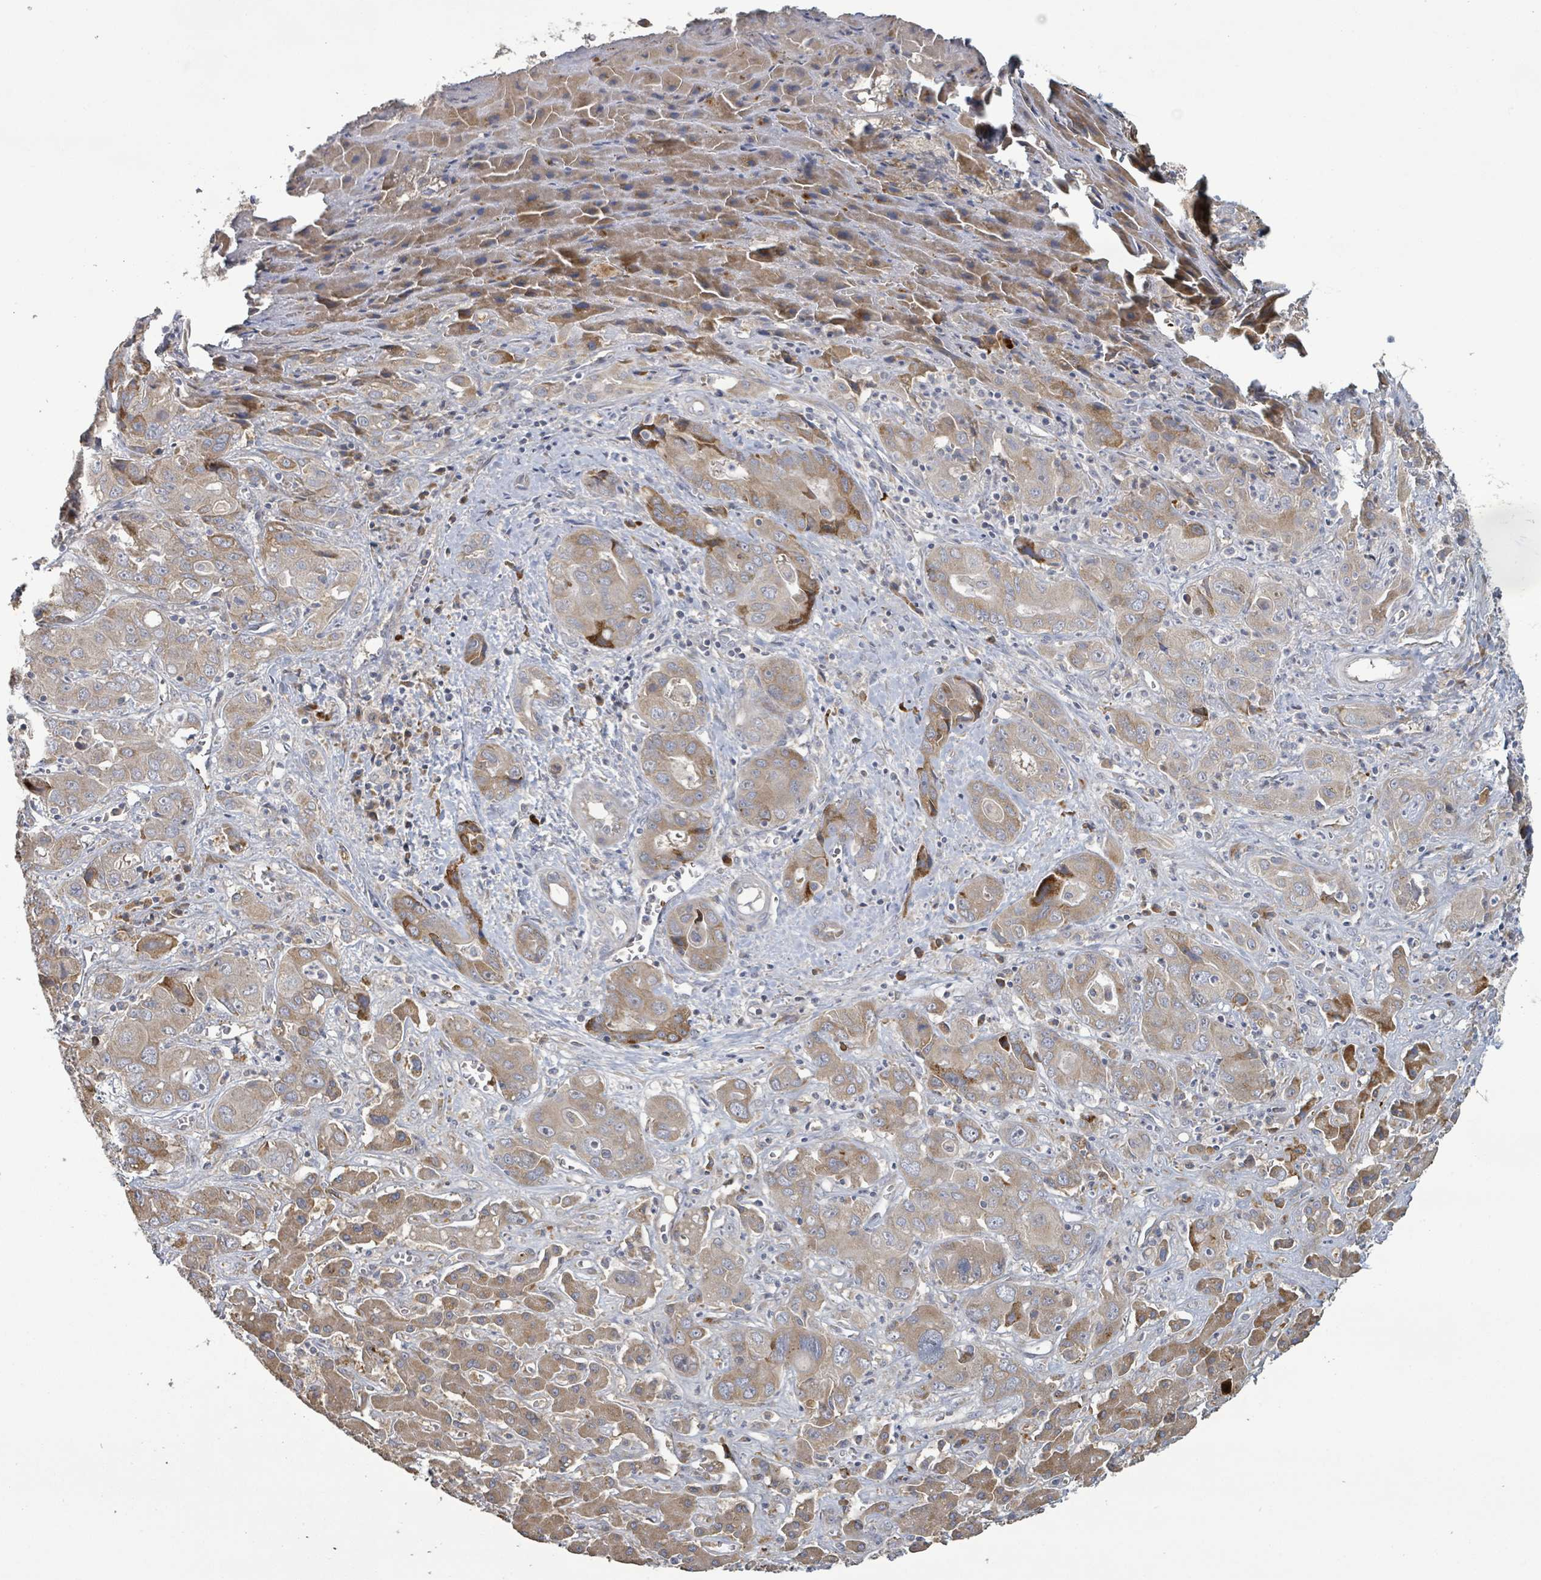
{"staining": {"intensity": "moderate", "quantity": "25%-75%", "location": "cytoplasmic/membranous"}, "tissue": "liver cancer", "cell_type": "Tumor cells", "image_type": "cancer", "snomed": [{"axis": "morphology", "description": "Cholangiocarcinoma"}, {"axis": "topography", "description": "Liver"}], "caption": "A brown stain shows moderate cytoplasmic/membranous positivity of a protein in human cholangiocarcinoma (liver) tumor cells.", "gene": "KCNS2", "patient": {"sex": "male", "age": 67}}